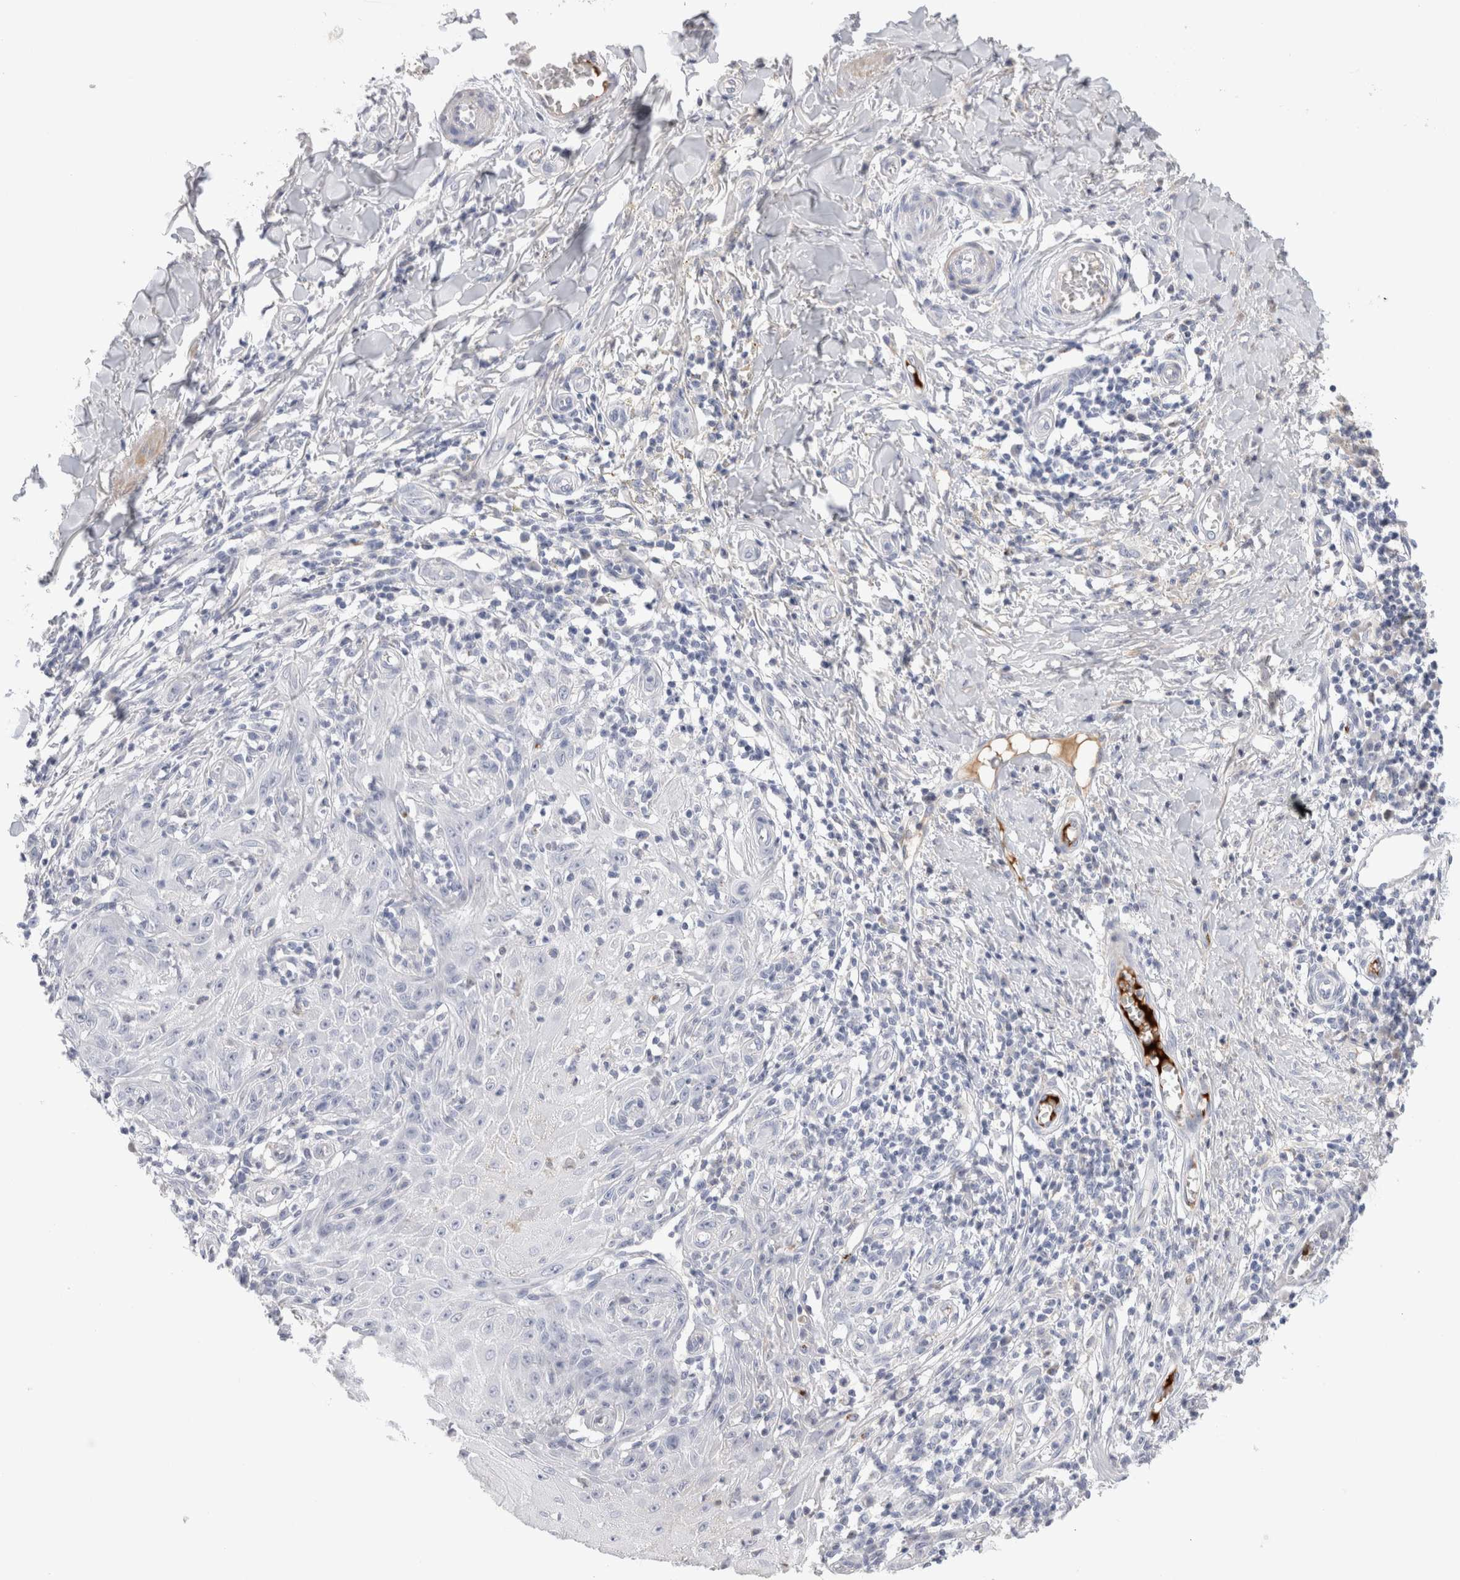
{"staining": {"intensity": "negative", "quantity": "none", "location": "none"}, "tissue": "skin cancer", "cell_type": "Tumor cells", "image_type": "cancer", "snomed": [{"axis": "morphology", "description": "Squamous cell carcinoma, NOS"}, {"axis": "topography", "description": "Skin"}], "caption": "Immunohistochemistry of skin squamous cell carcinoma shows no staining in tumor cells. (DAB (3,3'-diaminobenzidine) IHC visualized using brightfield microscopy, high magnification).", "gene": "ECHDC2", "patient": {"sex": "female", "age": 73}}